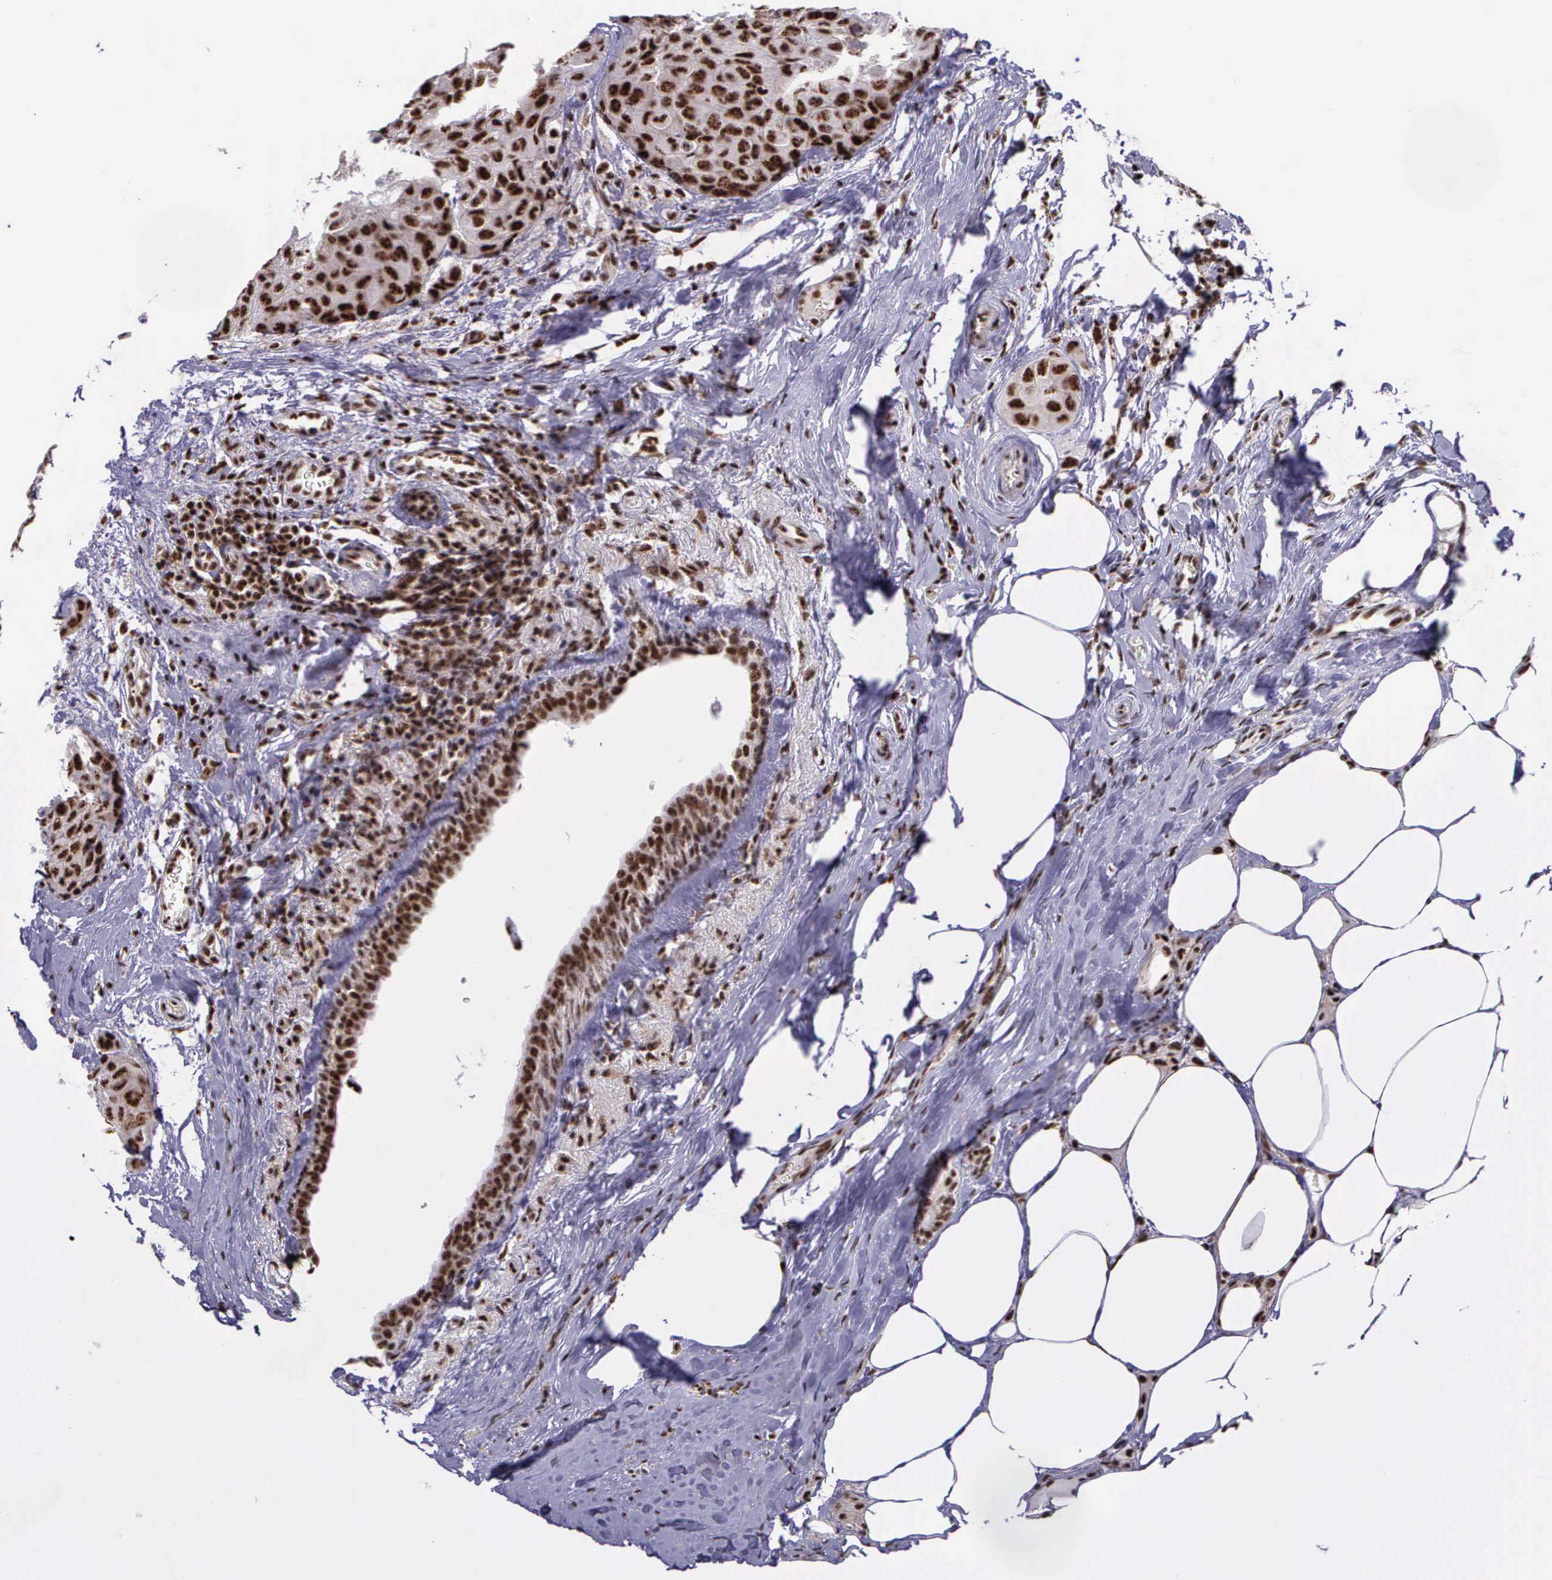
{"staining": {"intensity": "moderate", "quantity": ">75%", "location": "nuclear"}, "tissue": "breast cancer", "cell_type": "Tumor cells", "image_type": "cancer", "snomed": [{"axis": "morphology", "description": "Duct carcinoma"}, {"axis": "topography", "description": "Breast"}], "caption": "This image displays IHC staining of human breast cancer (infiltrating ductal carcinoma), with medium moderate nuclear staining in approximately >75% of tumor cells.", "gene": "FAM47A", "patient": {"sex": "female", "age": 68}}